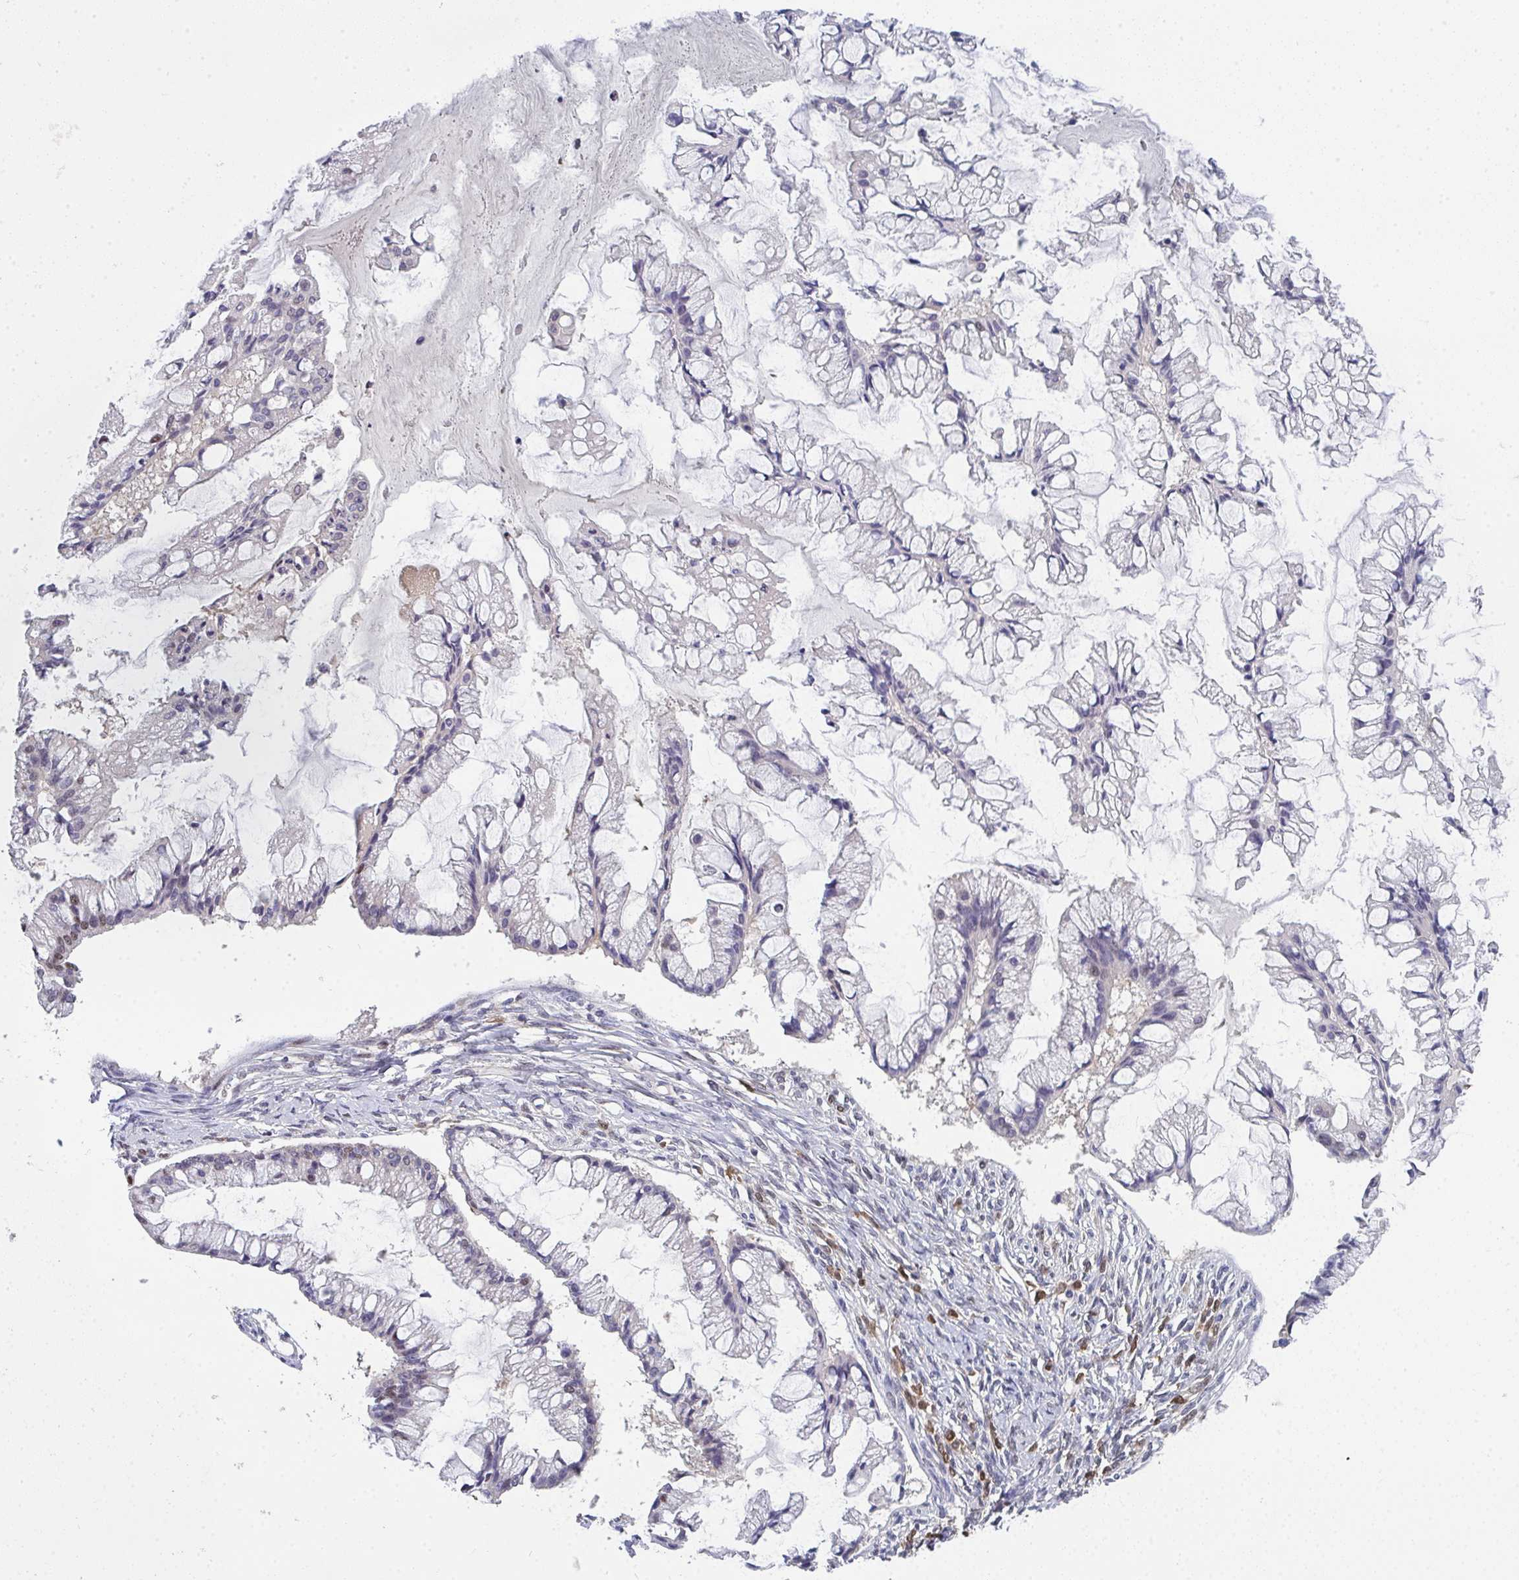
{"staining": {"intensity": "weak", "quantity": "<25%", "location": "nuclear"}, "tissue": "ovarian cancer", "cell_type": "Tumor cells", "image_type": "cancer", "snomed": [{"axis": "morphology", "description": "Cystadenocarcinoma, mucinous, NOS"}, {"axis": "topography", "description": "Ovary"}], "caption": "Image shows no protein expression in tumor cells of ovarian cancer (mucinous cystadenocarcinoma) tissue. Nuclei are stained in blue.", "gene": "JDP2", "patient": {"sex": "female", "age": 73}}